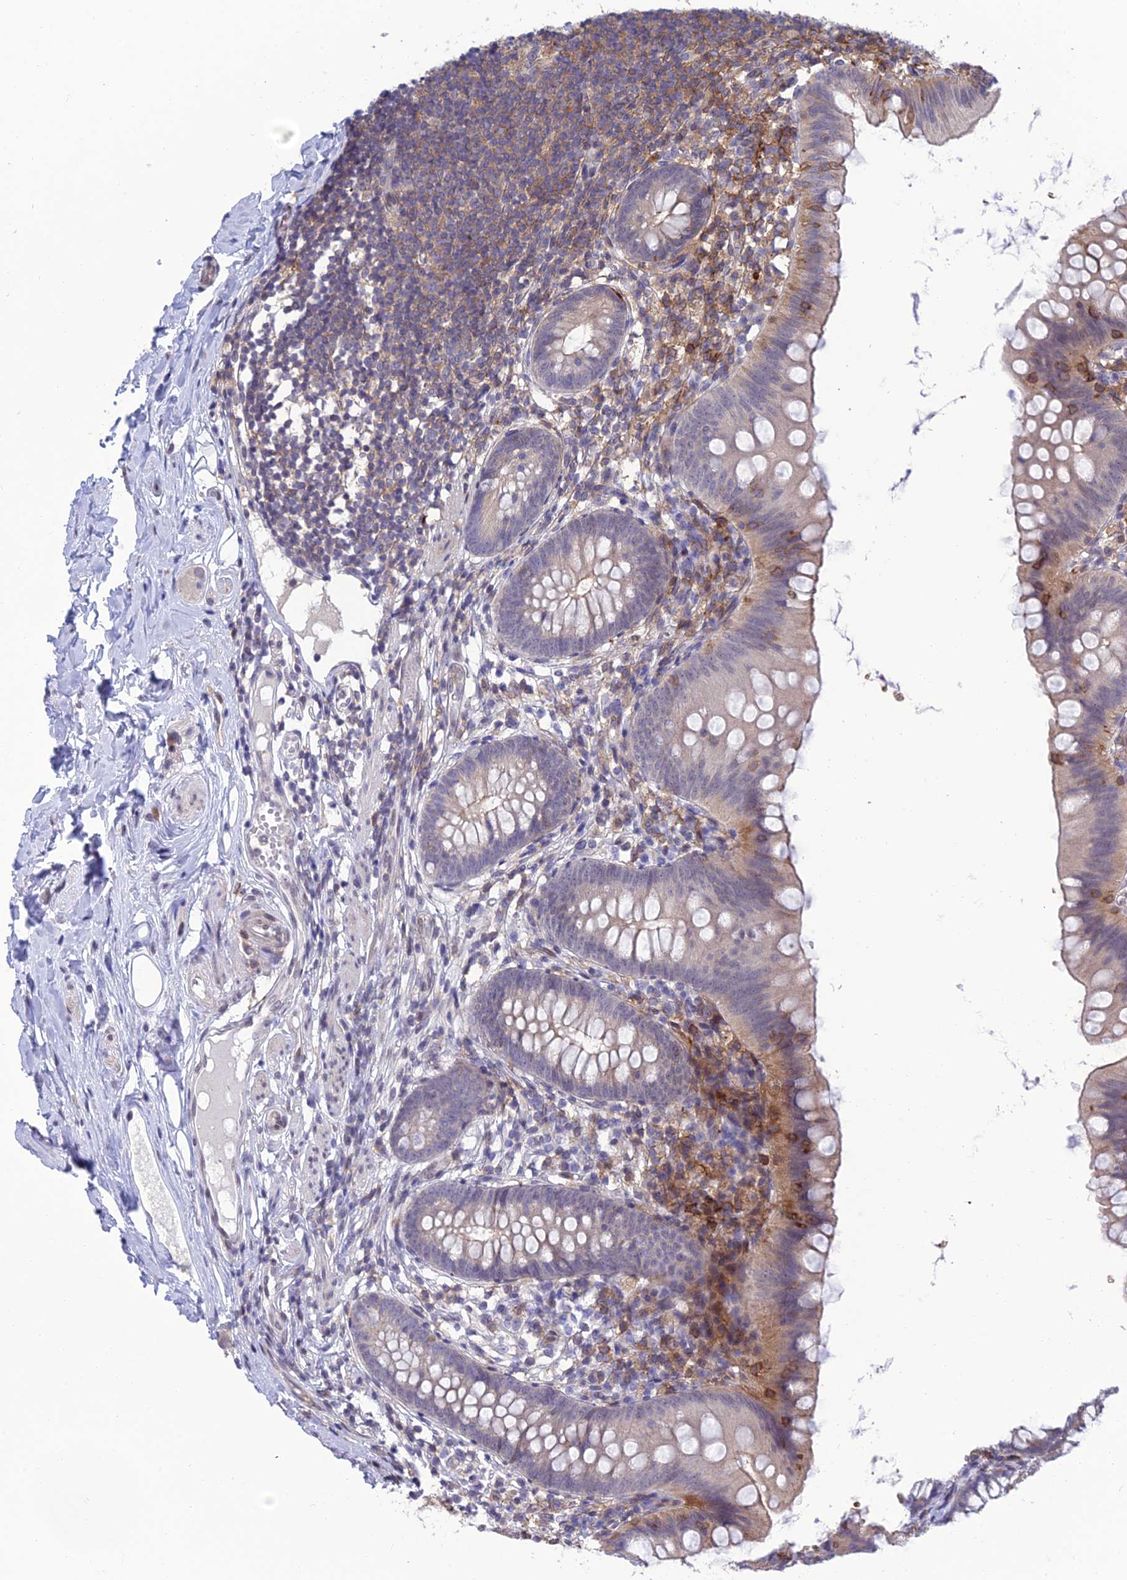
{"staining": {"intensity": "weak", "quantity": "<25%", "location": "cytoplasmic/membranous"}, "tissue": "appendix", "cell_type": "Glandular cells", "image_type": "normal", "snomed": [{"axis": "morphology", "description": "Normal tissue, NOS"}, {"axis": "topography", "description": "Appendix"}], "caption": "IHC micrograph of normal human appendix stained for a protein (brown), which displays no positivity in glandular cells.", "gene": "FAM76A", "patient": {"sex": "female", "age": 62}}